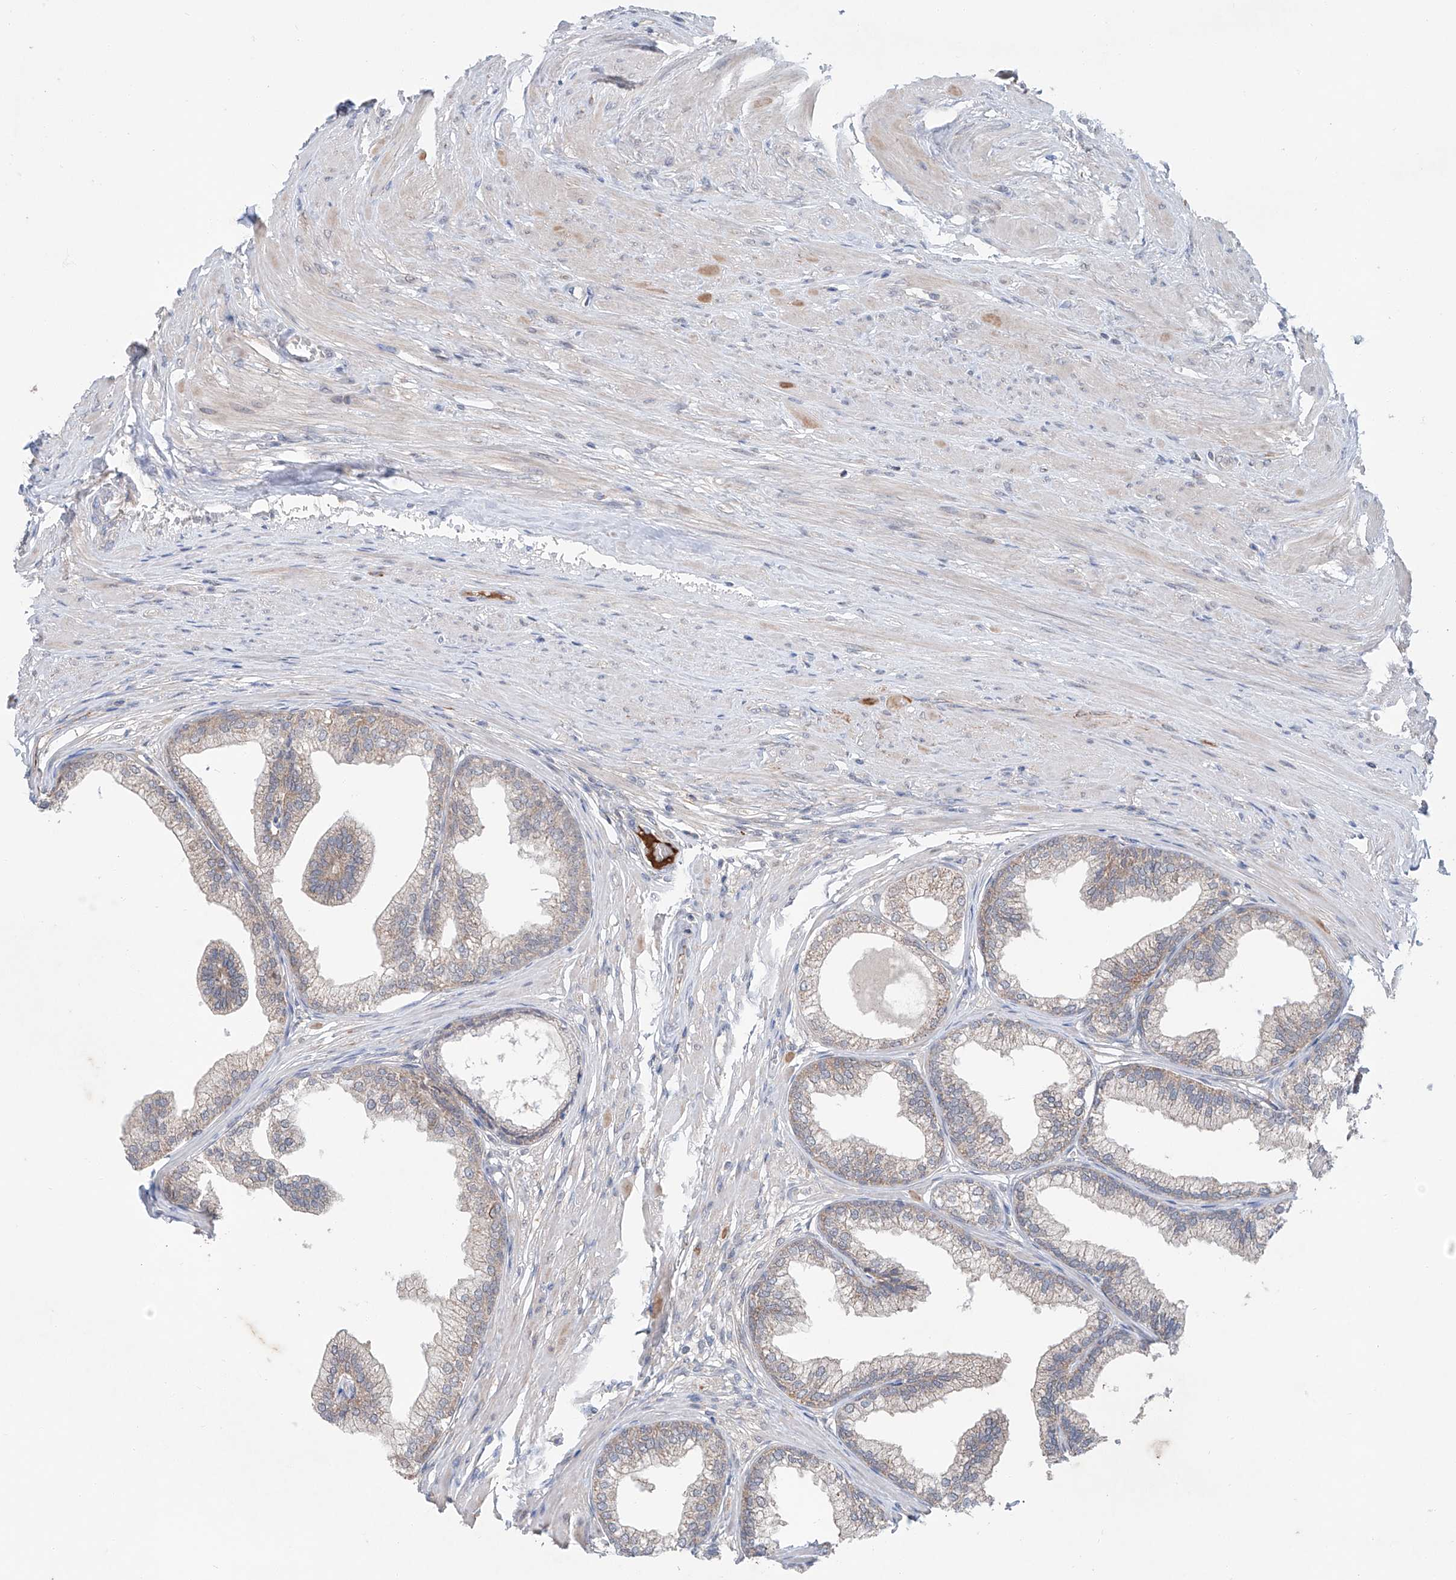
{"staining": {"intensity": "moderate", "quantity": "25%-75%", "location": "cytoplasmic/membranous"}, "tissue": "prostate", "cell_type": "Glandular cells", "image_type": "normal", "snomed": [{"axis": "morphology", "description": "Normal tissue, NOS"}, {"axis": "morphology", "description": "Urothelial carcinoma, Low grade"}, {"axis": "topography", "description": "Urinary bladder"}, {"axis": "topography", "description": "Prostate"}], "caption": "This micrograph shows immunohistochemistry (IHC) staining of normal human prostate, with medium moderate cytoplasmic/membranous staining in about 25%-75% of glandular cells.", "gene": "SIX4", "patient": {"sex": "male", "age": 60}}